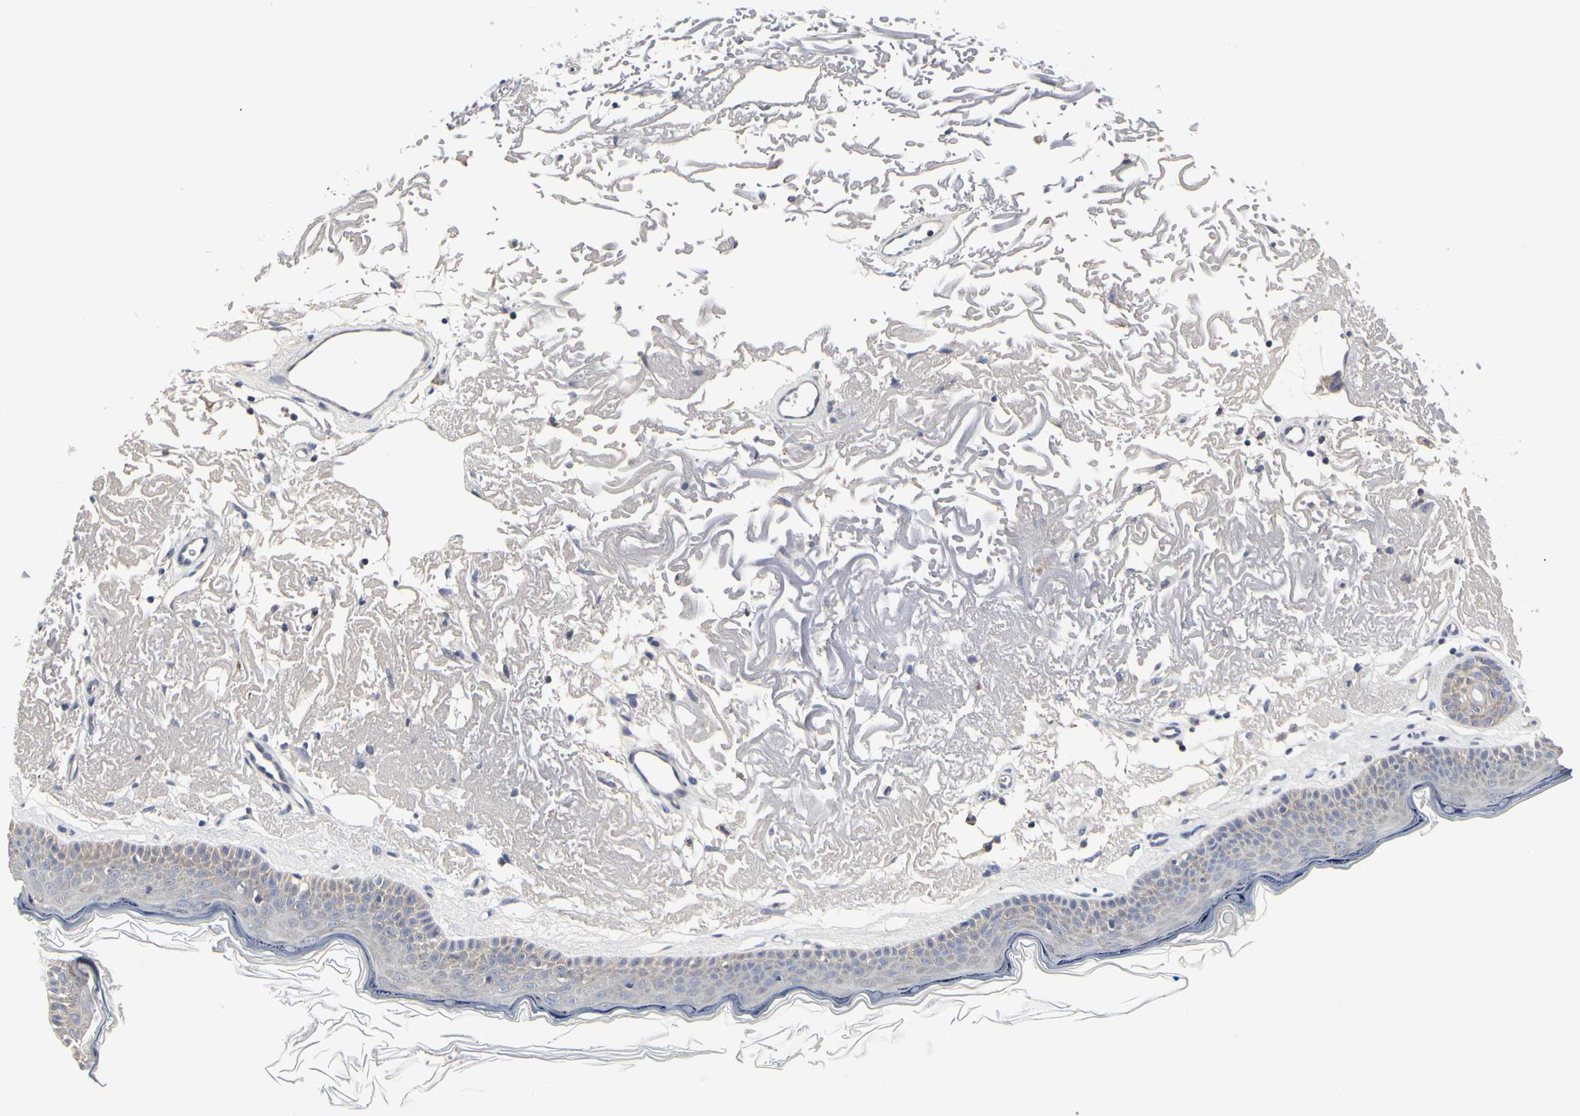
{"staining": {"intensity": "negative", "quantity": "none", "location": "none"}, "tissue": "skin", "cell_type": "Fibroblasts", "image_type": "normal", "snomed": [{"axis": "morphology", "description": "Normal tissue, NOS"}, {"axis": "topography", "description": "Skin"}], "caption": "The IHC micrograph has no significant staining in fibroblasts of skin. The staining is performed using DAB brown chromogen with nuclei counter-stained in using hematoxylin.", "gene": "SHANK2", "patient": {"sex": "female", "age": 90}}